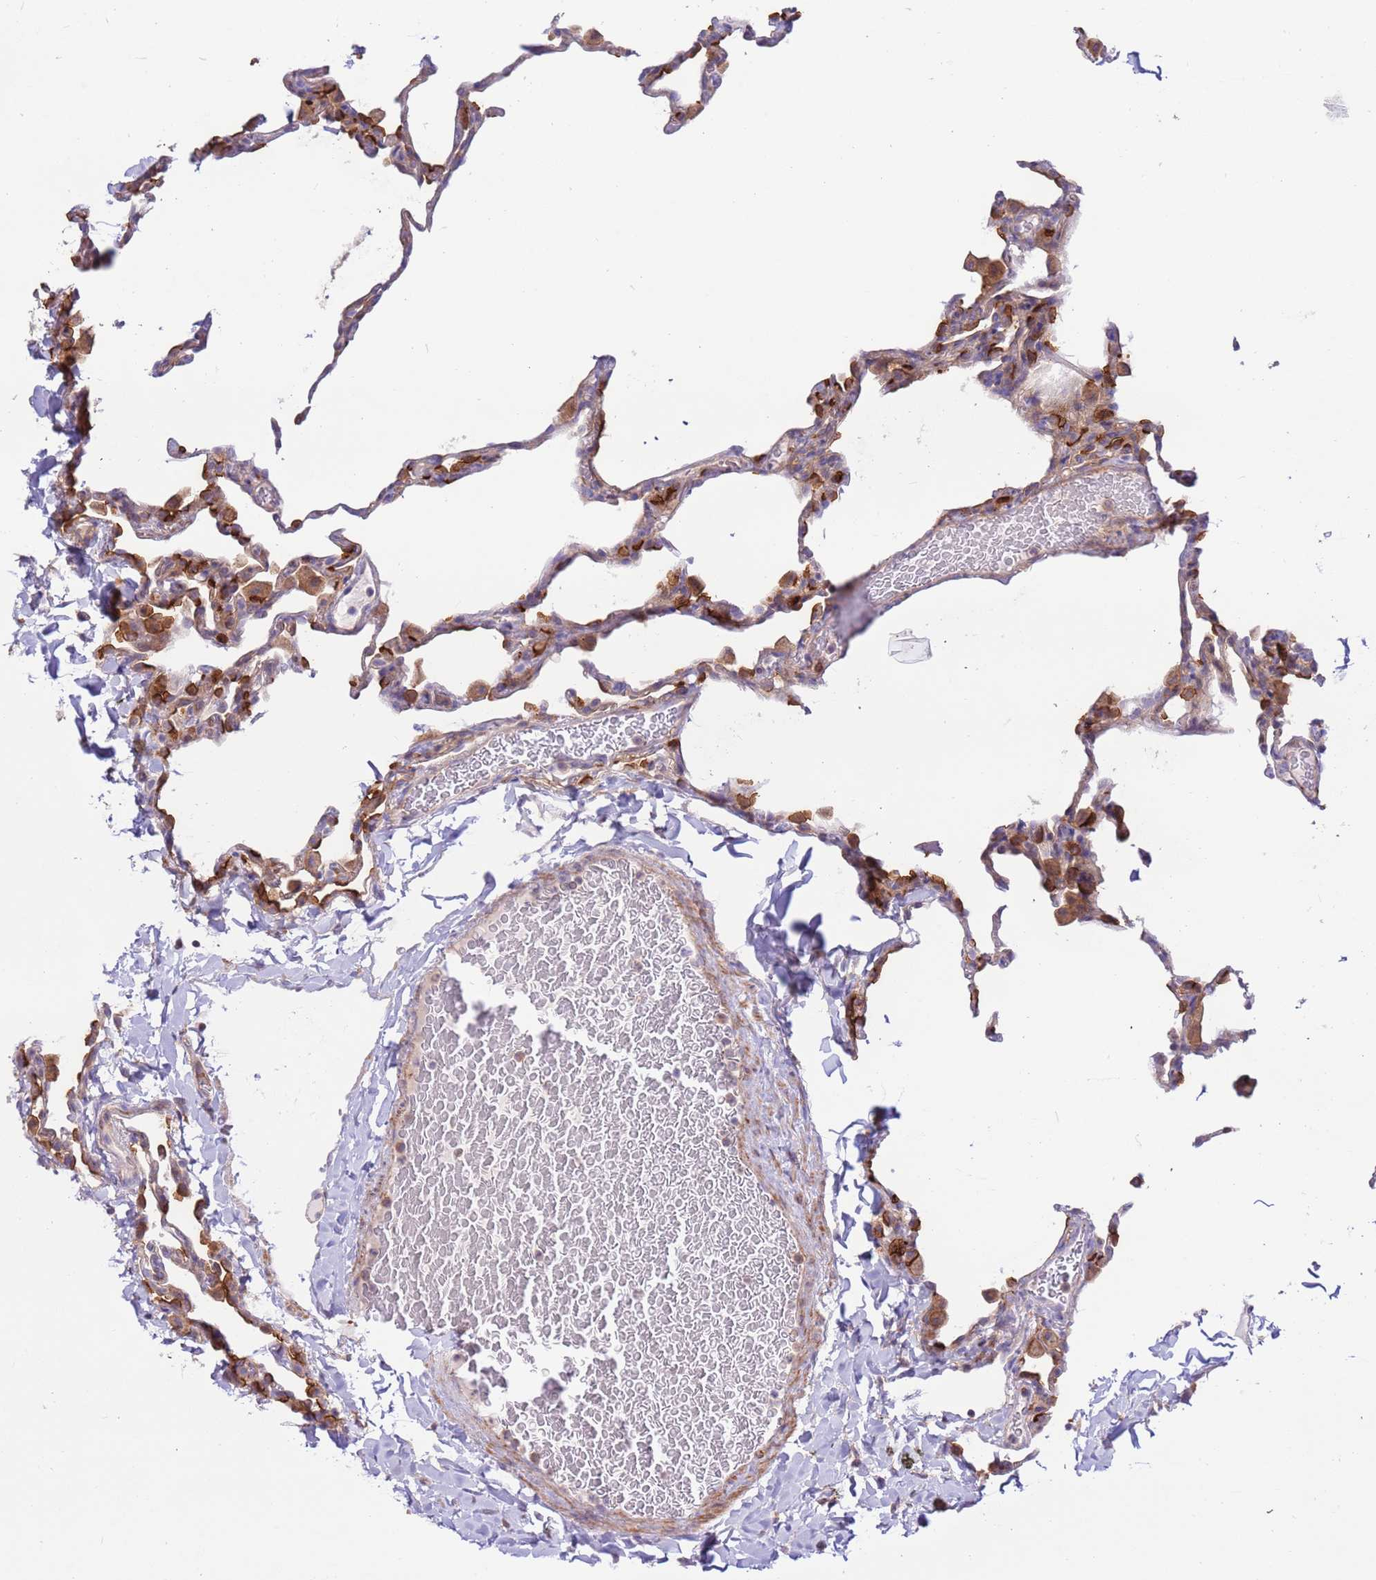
{"staining": {"intensity": "moderate", "quantity": "<25%", "location": "cytoplasmic/membranous"}, "tissue": "lung", "cell_type": "Alveolar cells", "image_type": "normal", "snomed": [{"axis": "morphology", "description": "Normal tissue, NOS"}, {"axis": "topography", "description": "Lung"}], "caption": "There is low levels of moderate cytoplasmic/membranous expression in alveolar cells of benign lung, as demonstrated by immunohistochemical staining (brown color).", "gene": "DDX19B", "patient": {"sex": "male", "age": 20}}